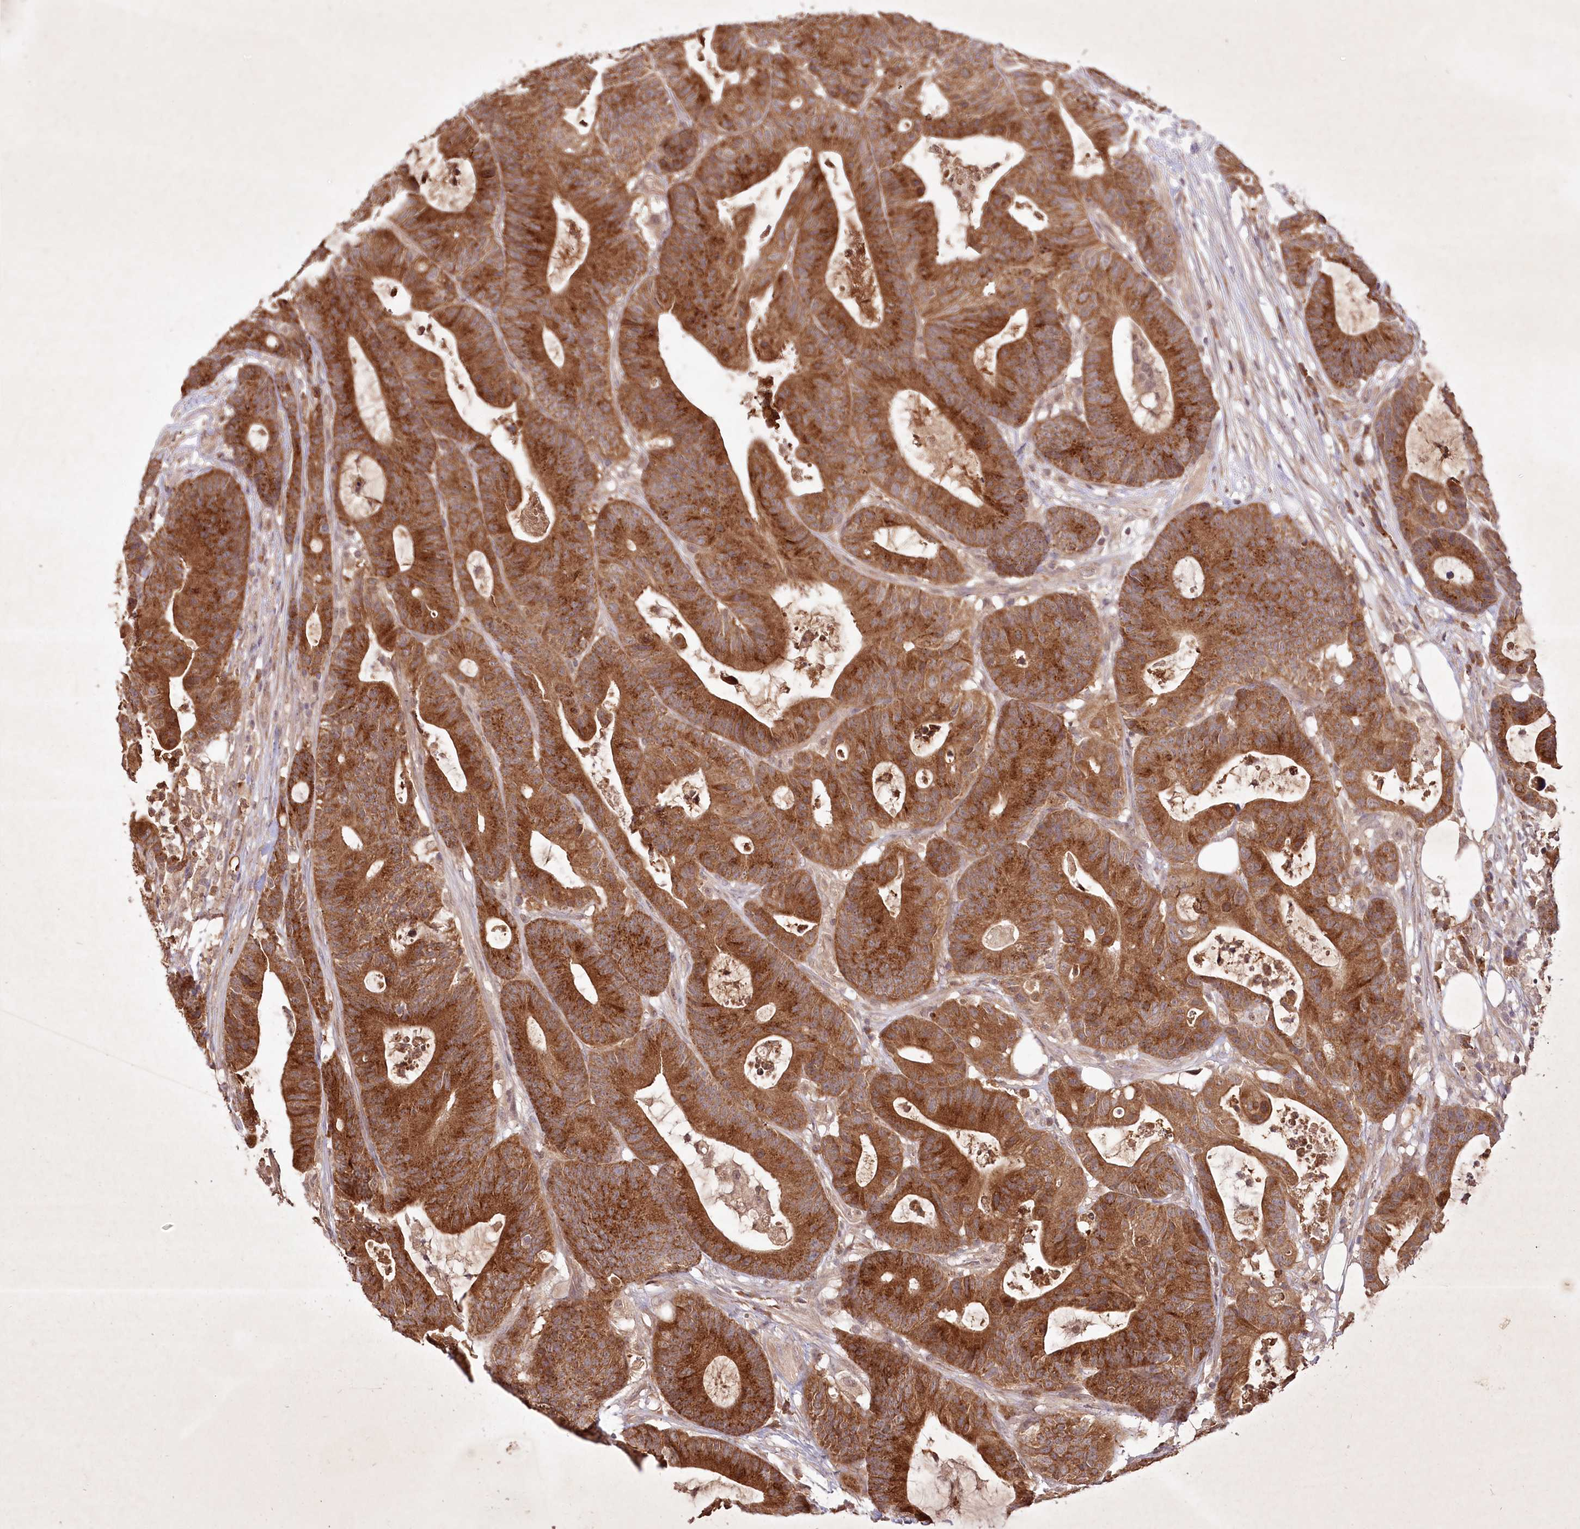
{"staining": {"intensity": "strong", "quantity": ">75%", "location": "cytoplasmic/membranous"}, "tissue": "colorectal cancer", "cell_type": "Tumor cells", "image_type": "cancer", "snomed": [{"axis": "morphology", "description": "Adenocarcinoma, NOS"}, {"axis": "topography", "description": "Colon"}], "caption": "Adenocarcinoma (colorectal) stained with a protein marker demonstrates strong staining in tumor cells.", "gene": "IRAK1BP1", "patient": {"sex": "female", "age": 84}}